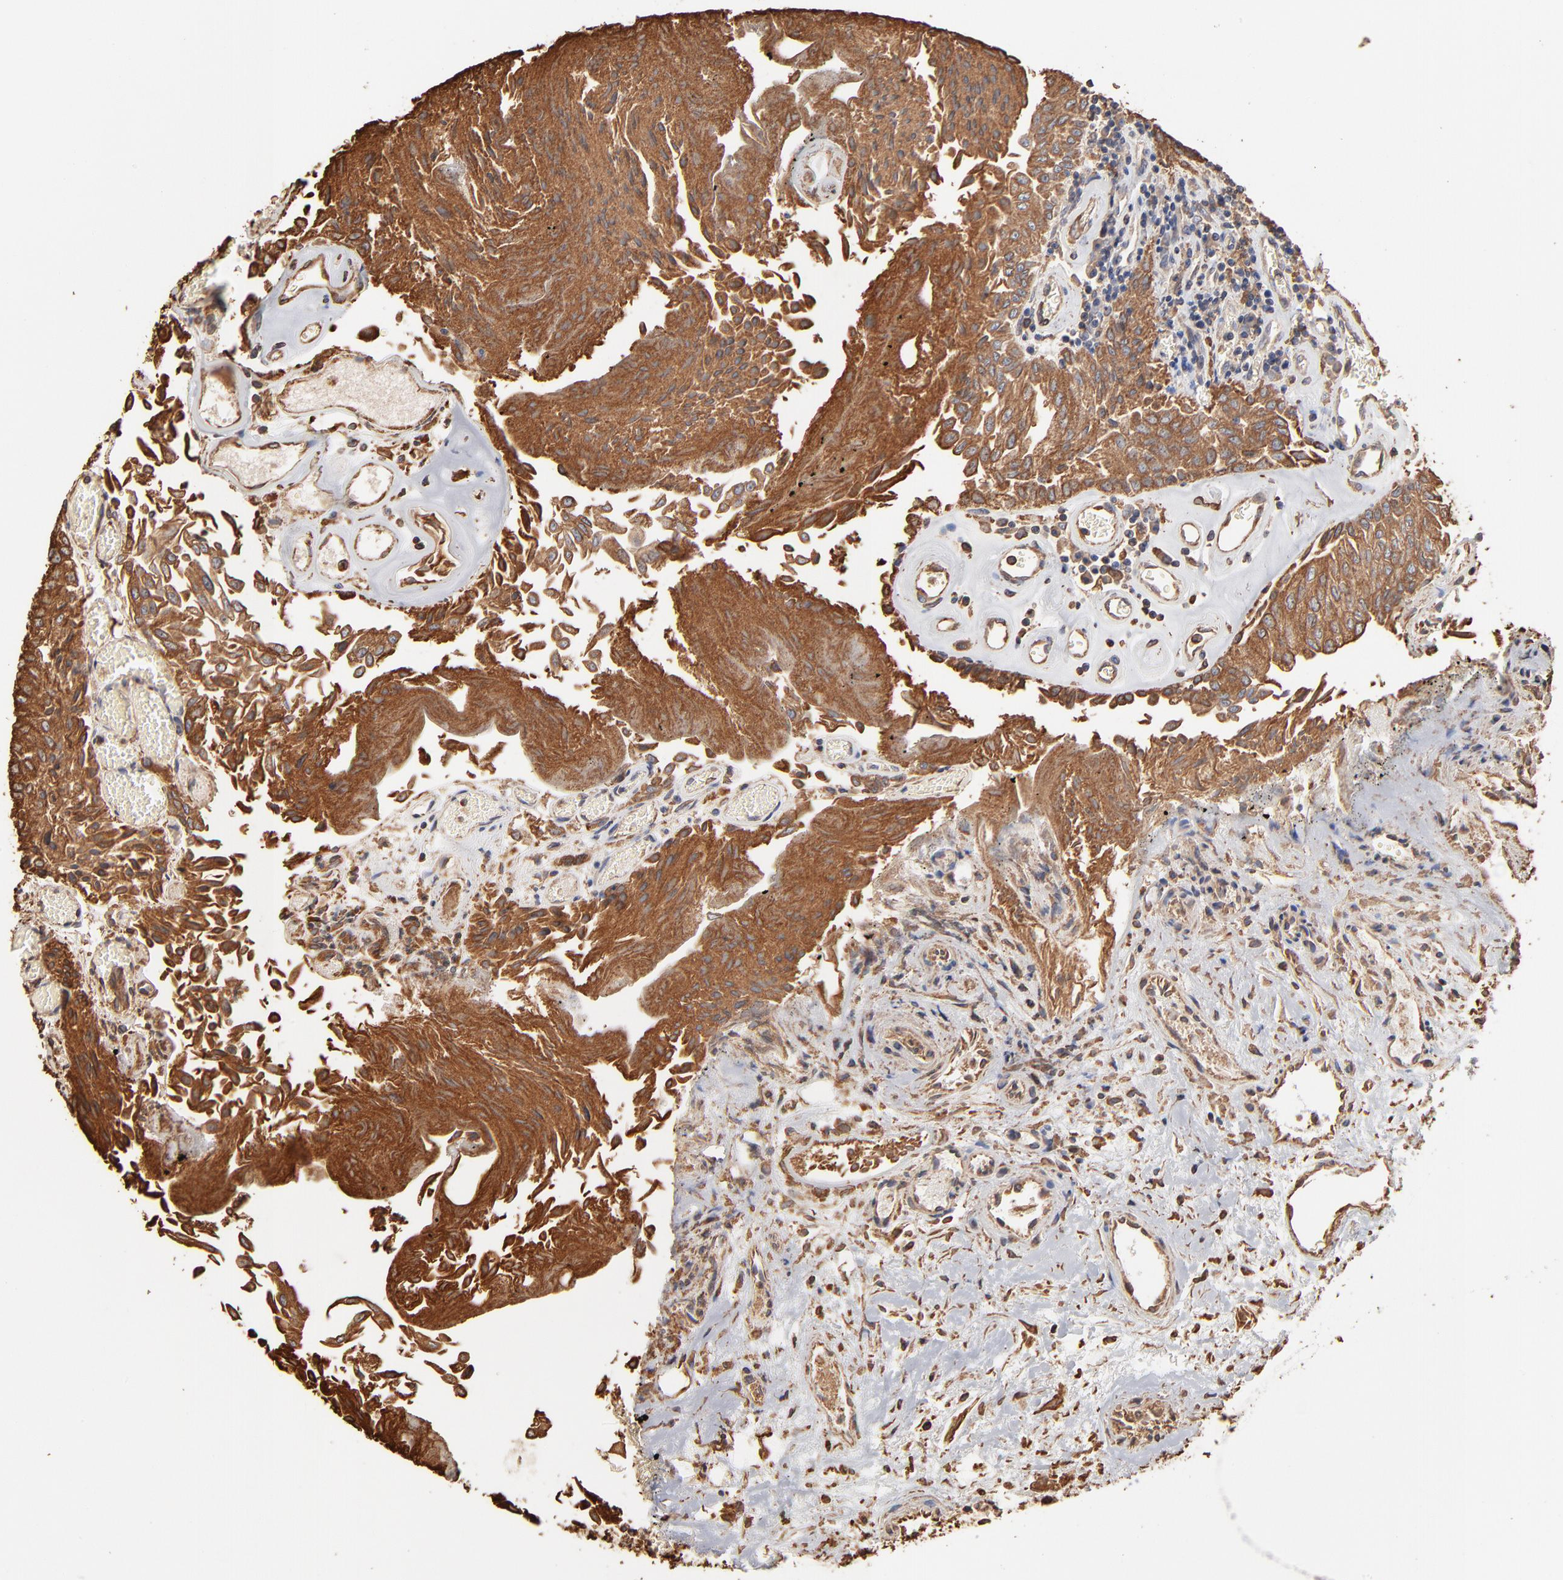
{"staining": {"intensity": "moderate", "quantity": ">75%", "location": "cytoplasmic/membranous"}, "tissue": "urothelial cancer", "cell_type": "Tumor cells", "image_type": "cancer", "snomed": [{"axis": "morphology", "description": "Urothelial carcinoma, Low grade"}, {"axis": "topography", "description": "Urinary bladder"}], "caption": "Protein staining of low-grade urothelial carcinoma tissue reveals moderate cytoplasmic/membranous positivity in about >75% of tumor cells.", "gene": "PDIA3", "patient": {"sex": "male", "age": 86}}